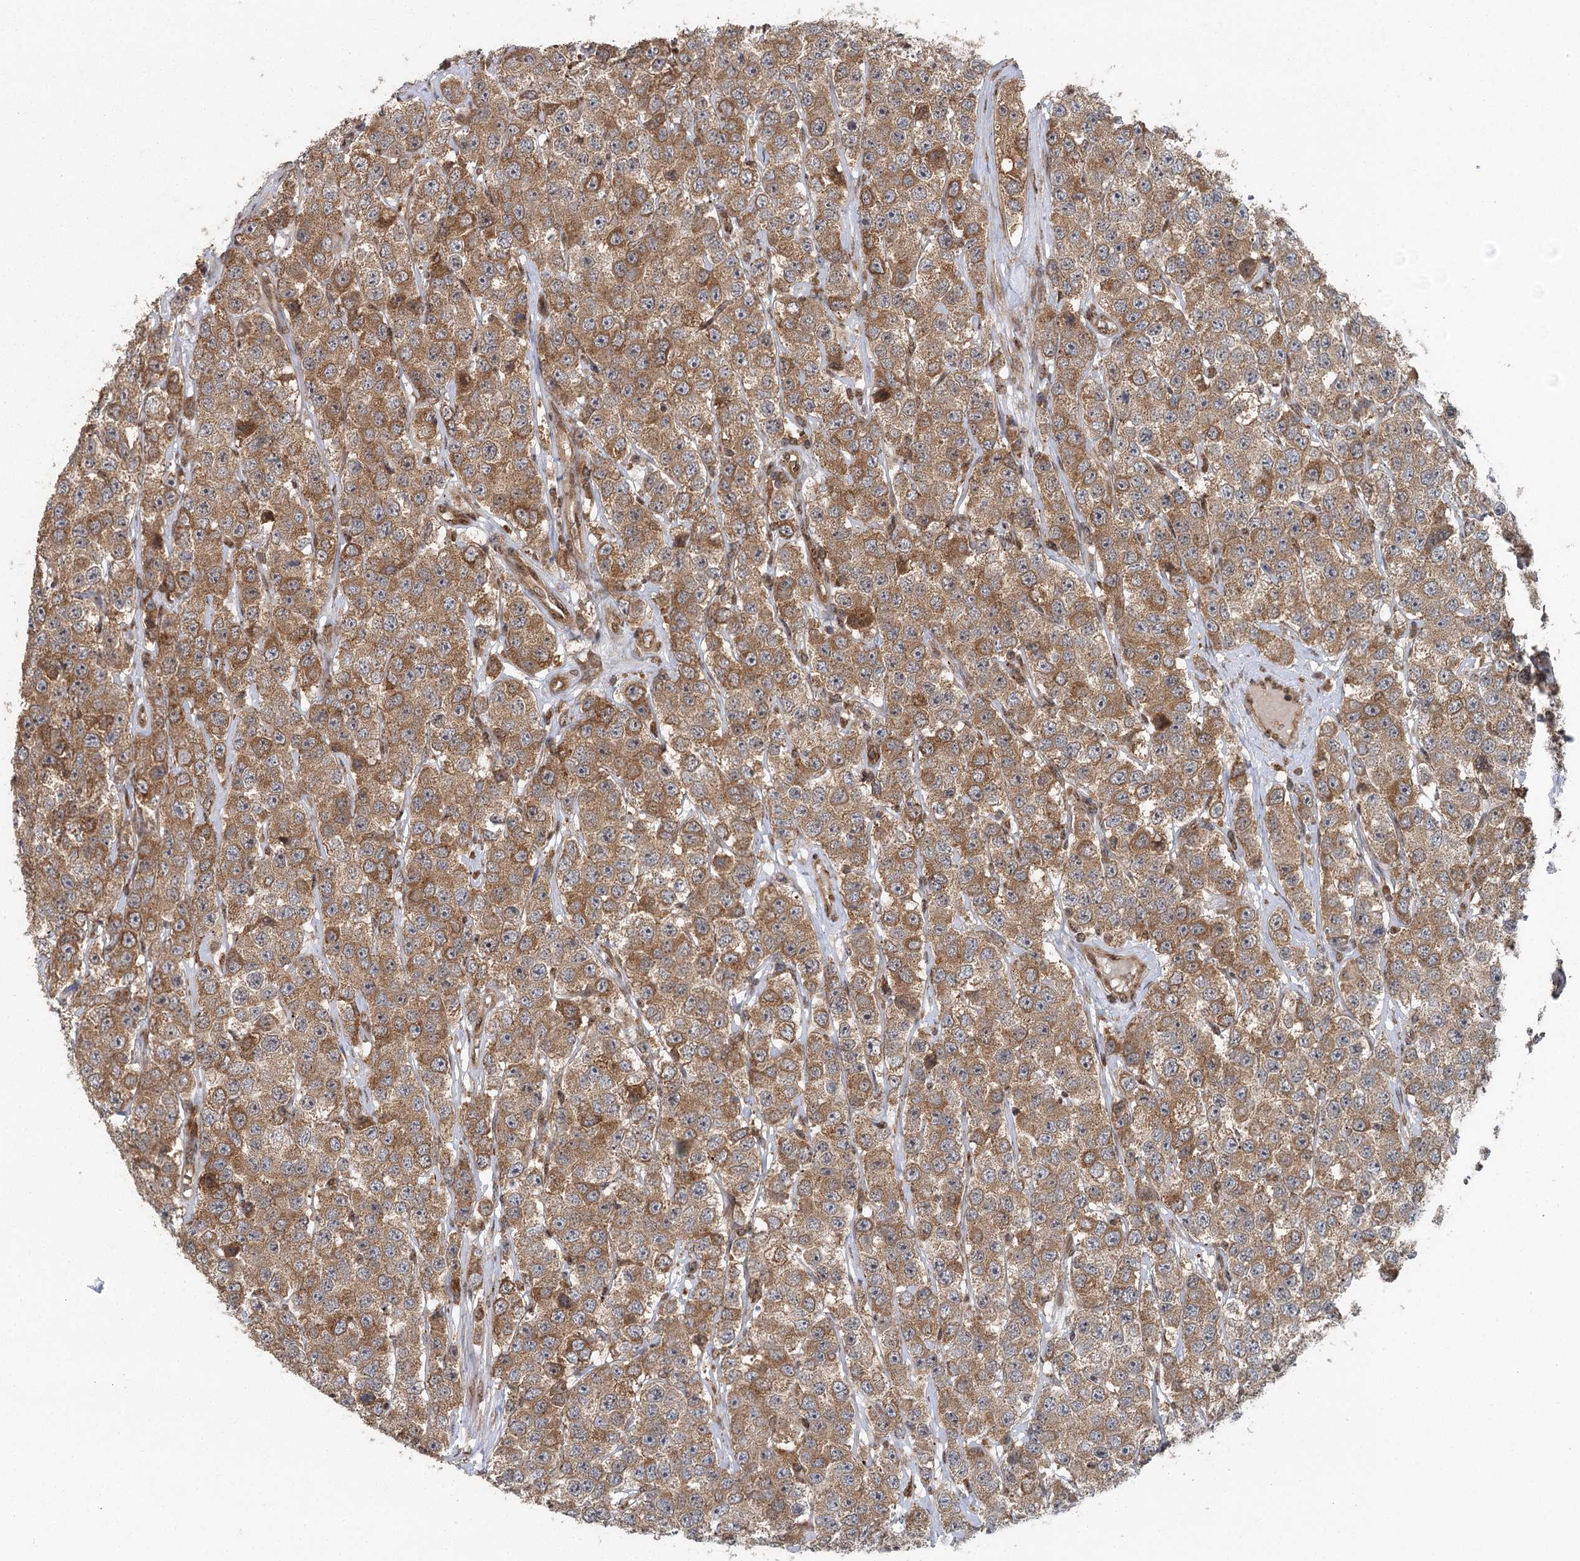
{"staining": {"intensity": "moderate", "quantity": ">75%", "location": "cytoplasmic/membranous"}, "tissue": "testis cancer", "cell_type": "Tumor cells", "image_type": "cancer", "snomed": [{"axis": "morphology", "description": "Seminoma, NOS"}, {"axis": "topography", "description": "Testis"}], "caption": "High-magnification brightfield microscopy of testis cancer (seminoma) stained with DAB (3,3'-diaminobenzidine) (brown) and counterstained with hematoxylin (blue). tumor cells exhibit moderate cytoplasmic/membranous expression is seen in about>75% of cells.", "gene": "C12orf4", "patient": {"sex": "male", "age": 28}}